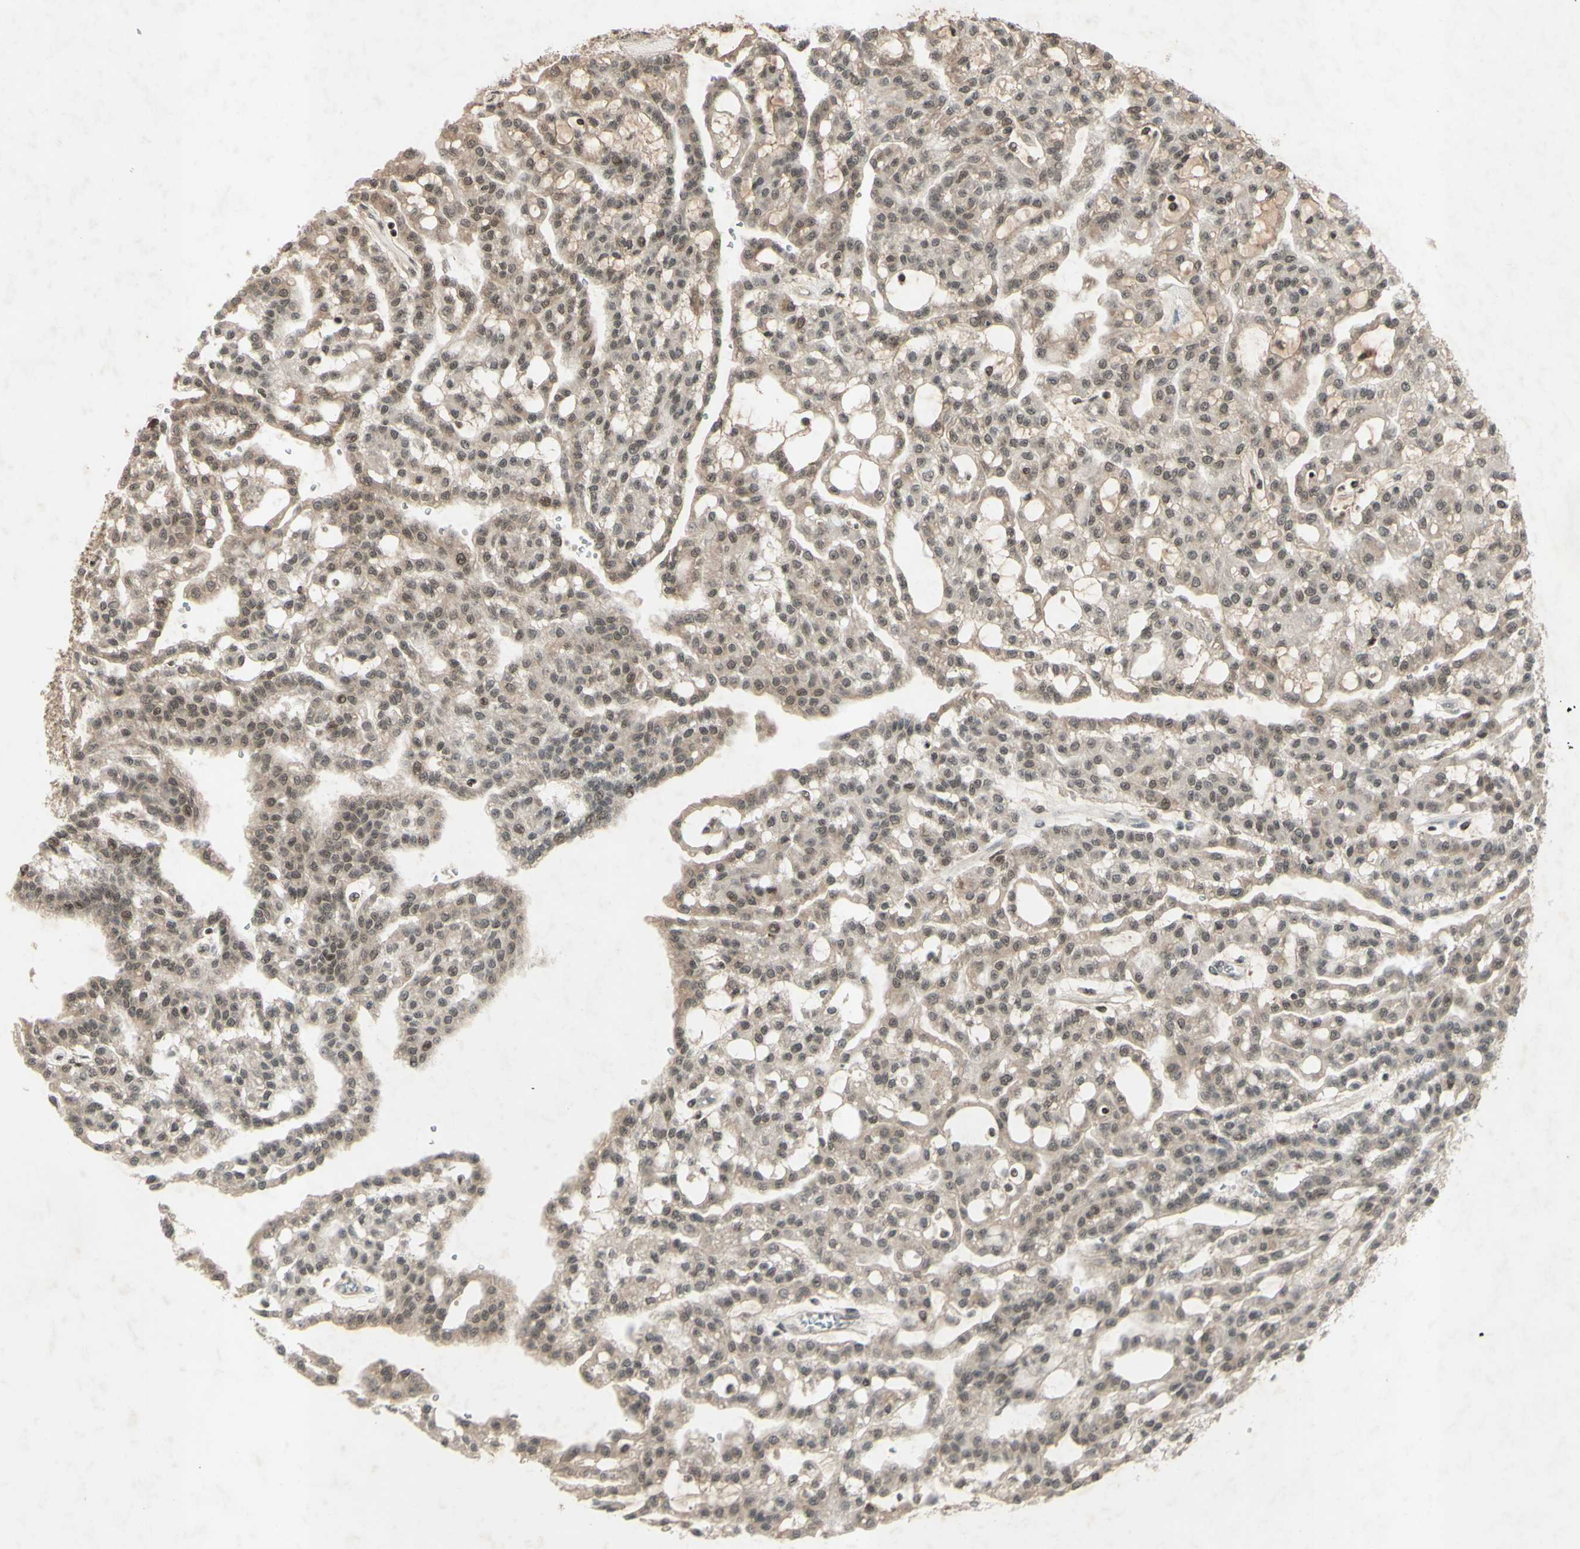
{"staining": {"intensity": "weak", "quantity": ">75%", "location": "nuclear"}, "tissue": "renal cancer", "cell_type": "Tumor cells", "image_type": "cancer", "snomed": [{"axis": "morphology", "description": "Adenocarcinoma, NOS"}, {"axis": "topography", "description": "Kidney"}], "caption": "Immunohistochemical staining of human adenocarcinoma (renal) demonstrates low levels of weak nuclear protein expression in approximately >75% of tumor cells. (DAB IHC, brown staining for protein, blue staining for nuclei).", "gene": "SNW1", "patient": {"sex": "male", "age": 63}}